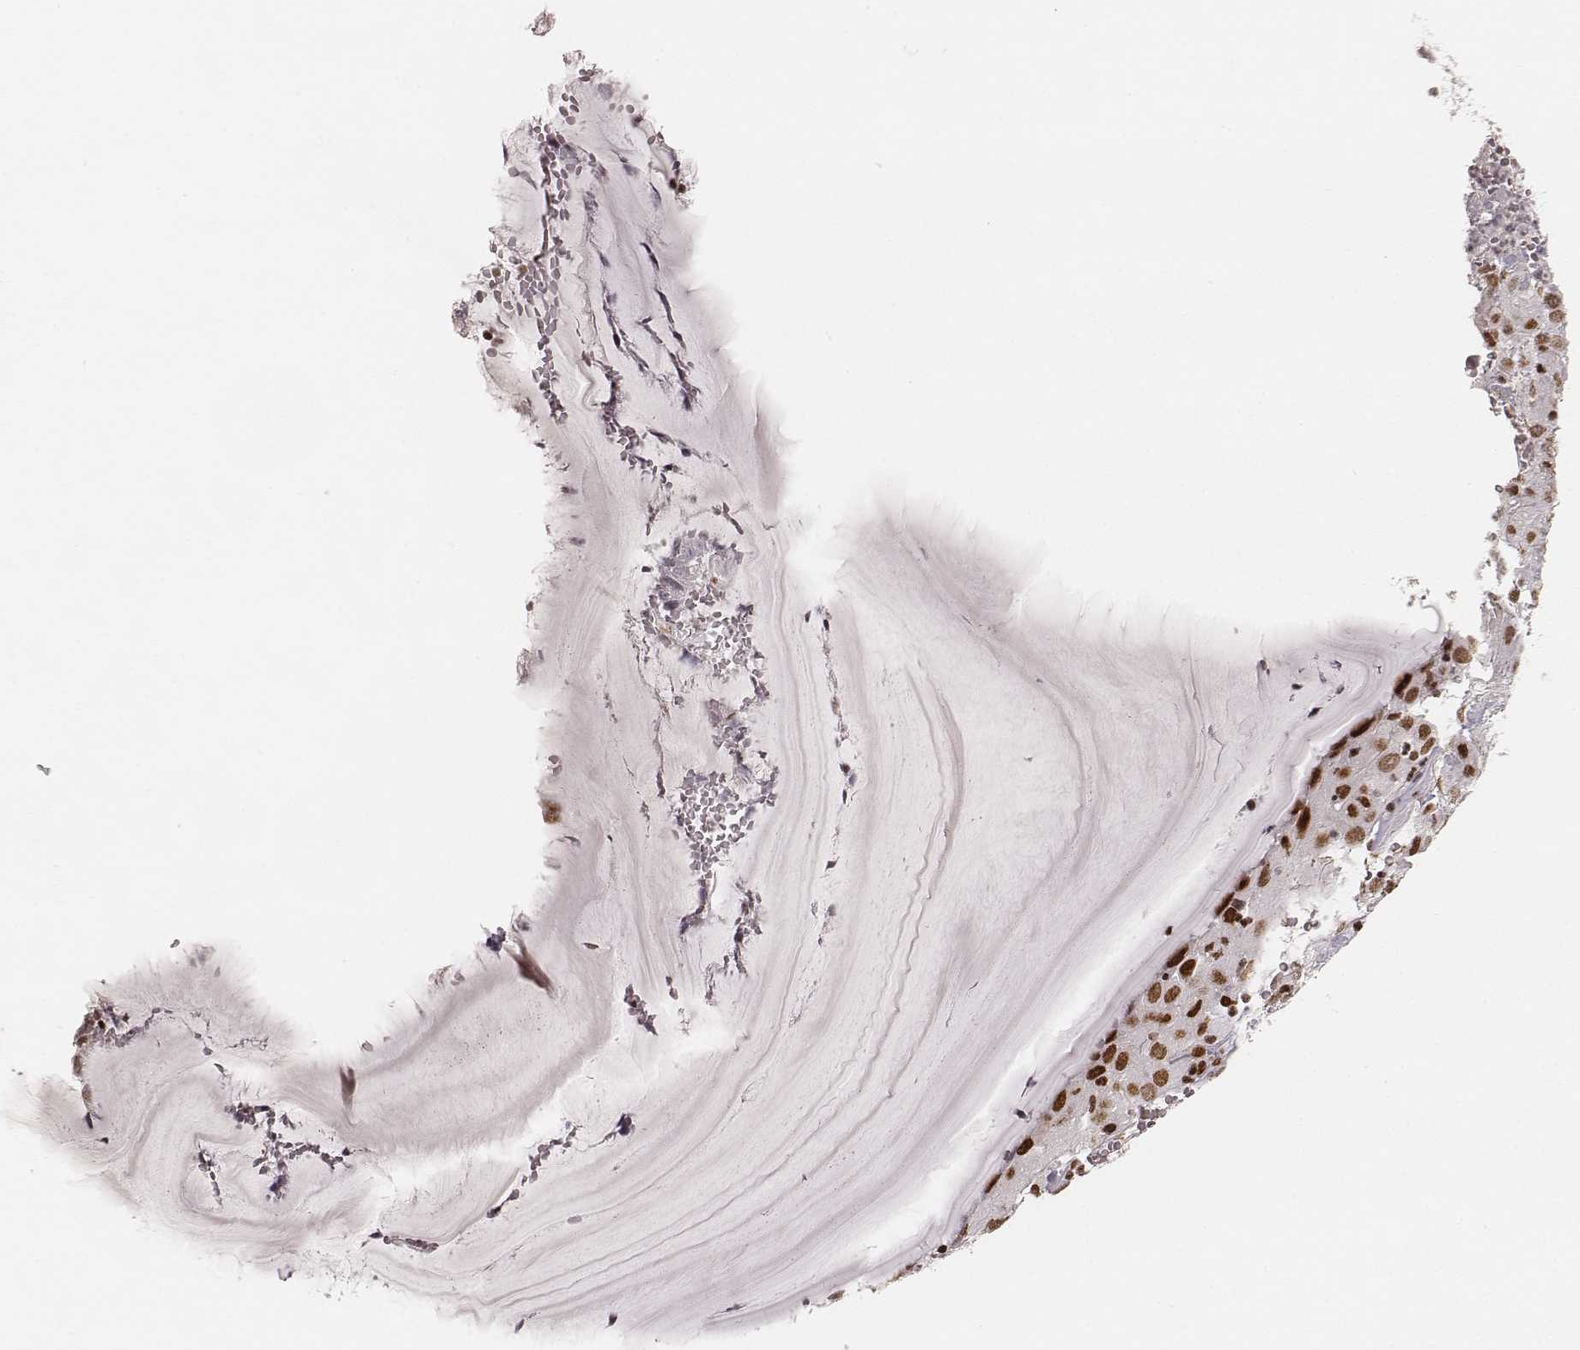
{"staining": {"intensity": "strong", "quantity": ">75%", "location": "nuclear"}, "tissue": "cervical cancer", "cell_type": "Tumor cells", "image_type": "cancer", "snomed": [{"axis": "morphology", "description": "Squamous cell carcinoma, NOS"}, {"axis": "topography", "description": "Cervix"}], "caption": "Immunohistochemical staining of cervical cancer reveals high levels of strong nuclear protein expression in about >75% of tumor cells.", "gene": "HNRNPC", "patient": {"sex": "female", "age": 32}}